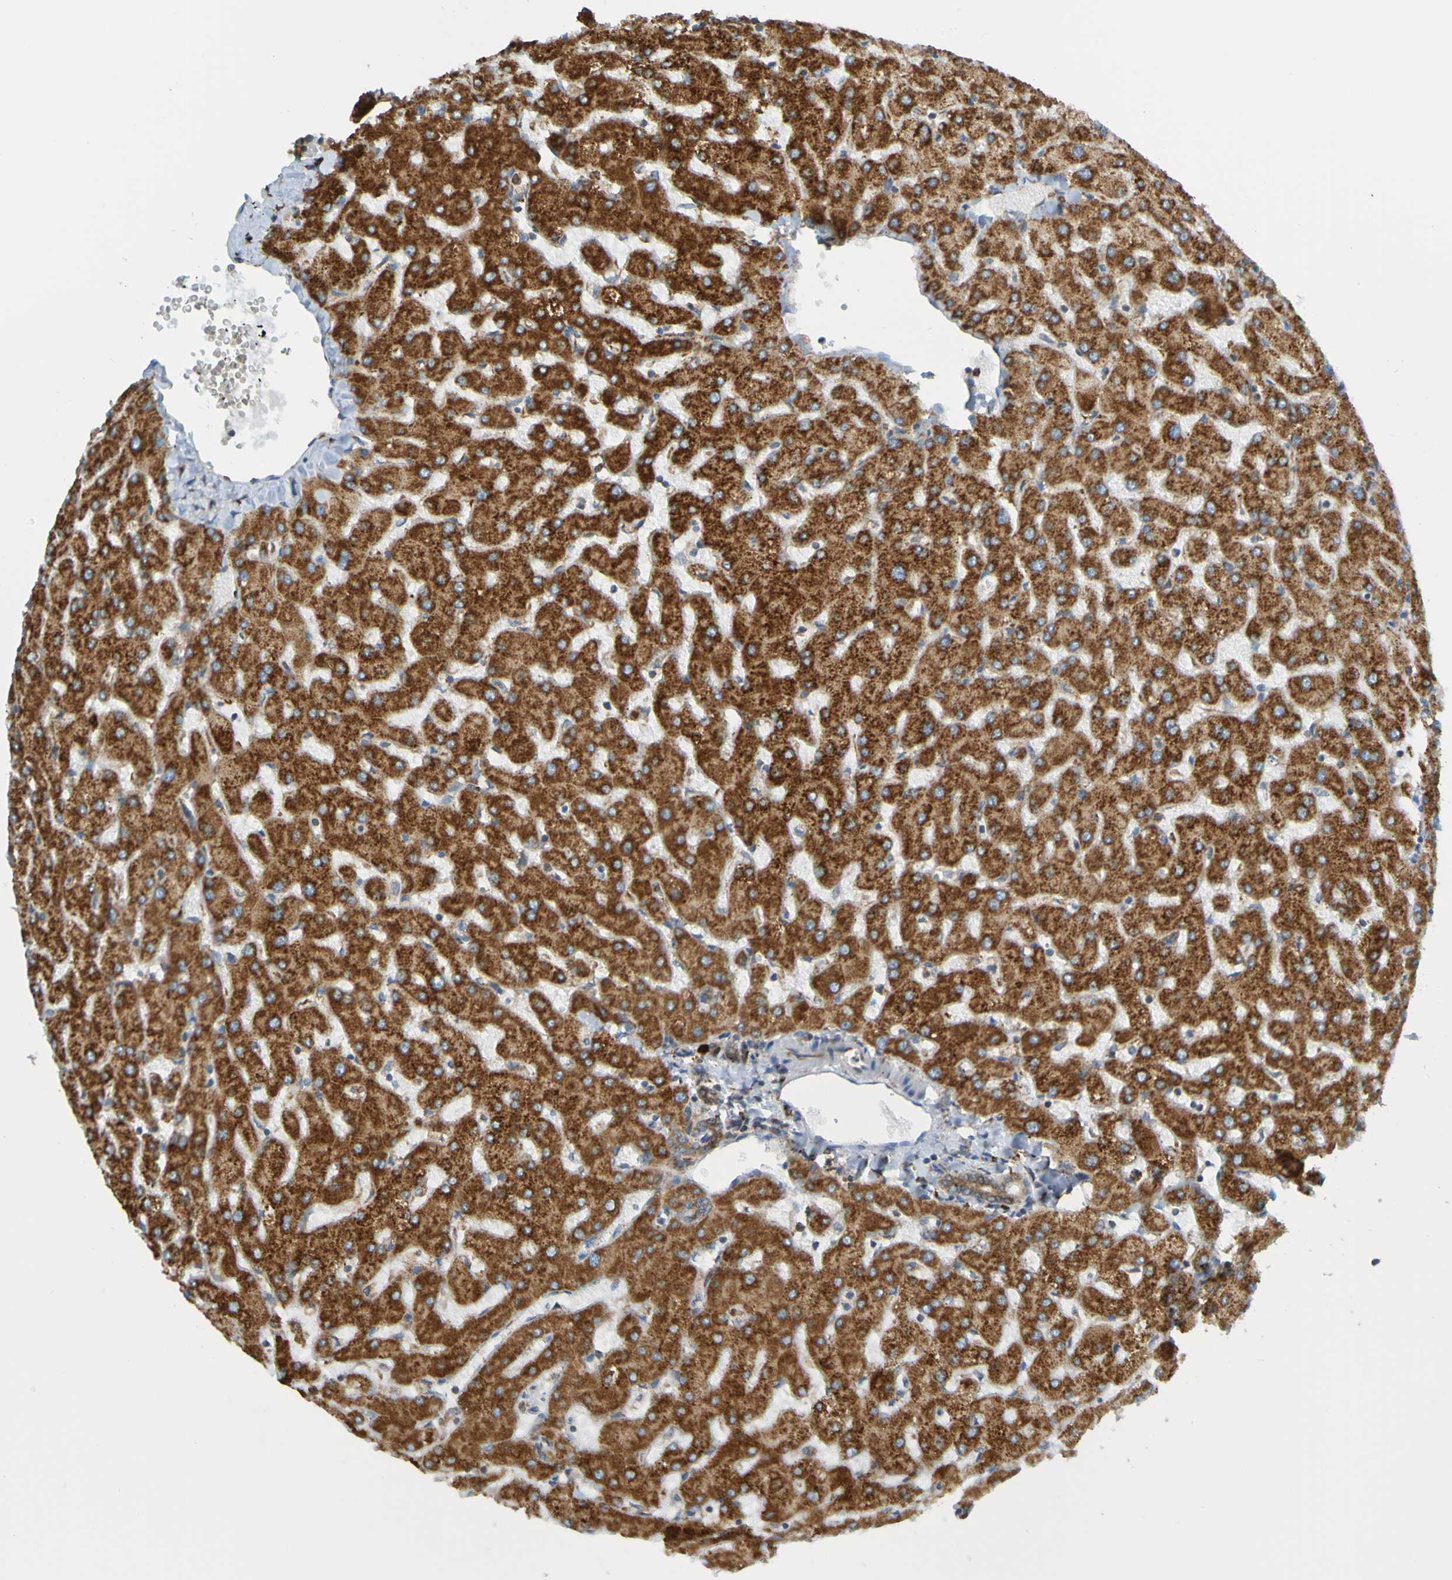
{"staining": {"intensity": "weak", "quantity": "<25%", "location": "cytoplasmic/membranous"}, "tissue": "liver", "cell_type": "Cholangiocytes", "image_type": "normal", "snomed": [{"axis": "morphology", "description": "Normal tissue, NOS"}, {"axis": "topography", "description": "Liver"}], "caption": "The immunohistochemistry (IHC) image has no significant positivity in cholangiocytes of liver.", "gene": "SSR1", "patient": {"sex": "female", "age": 63}}